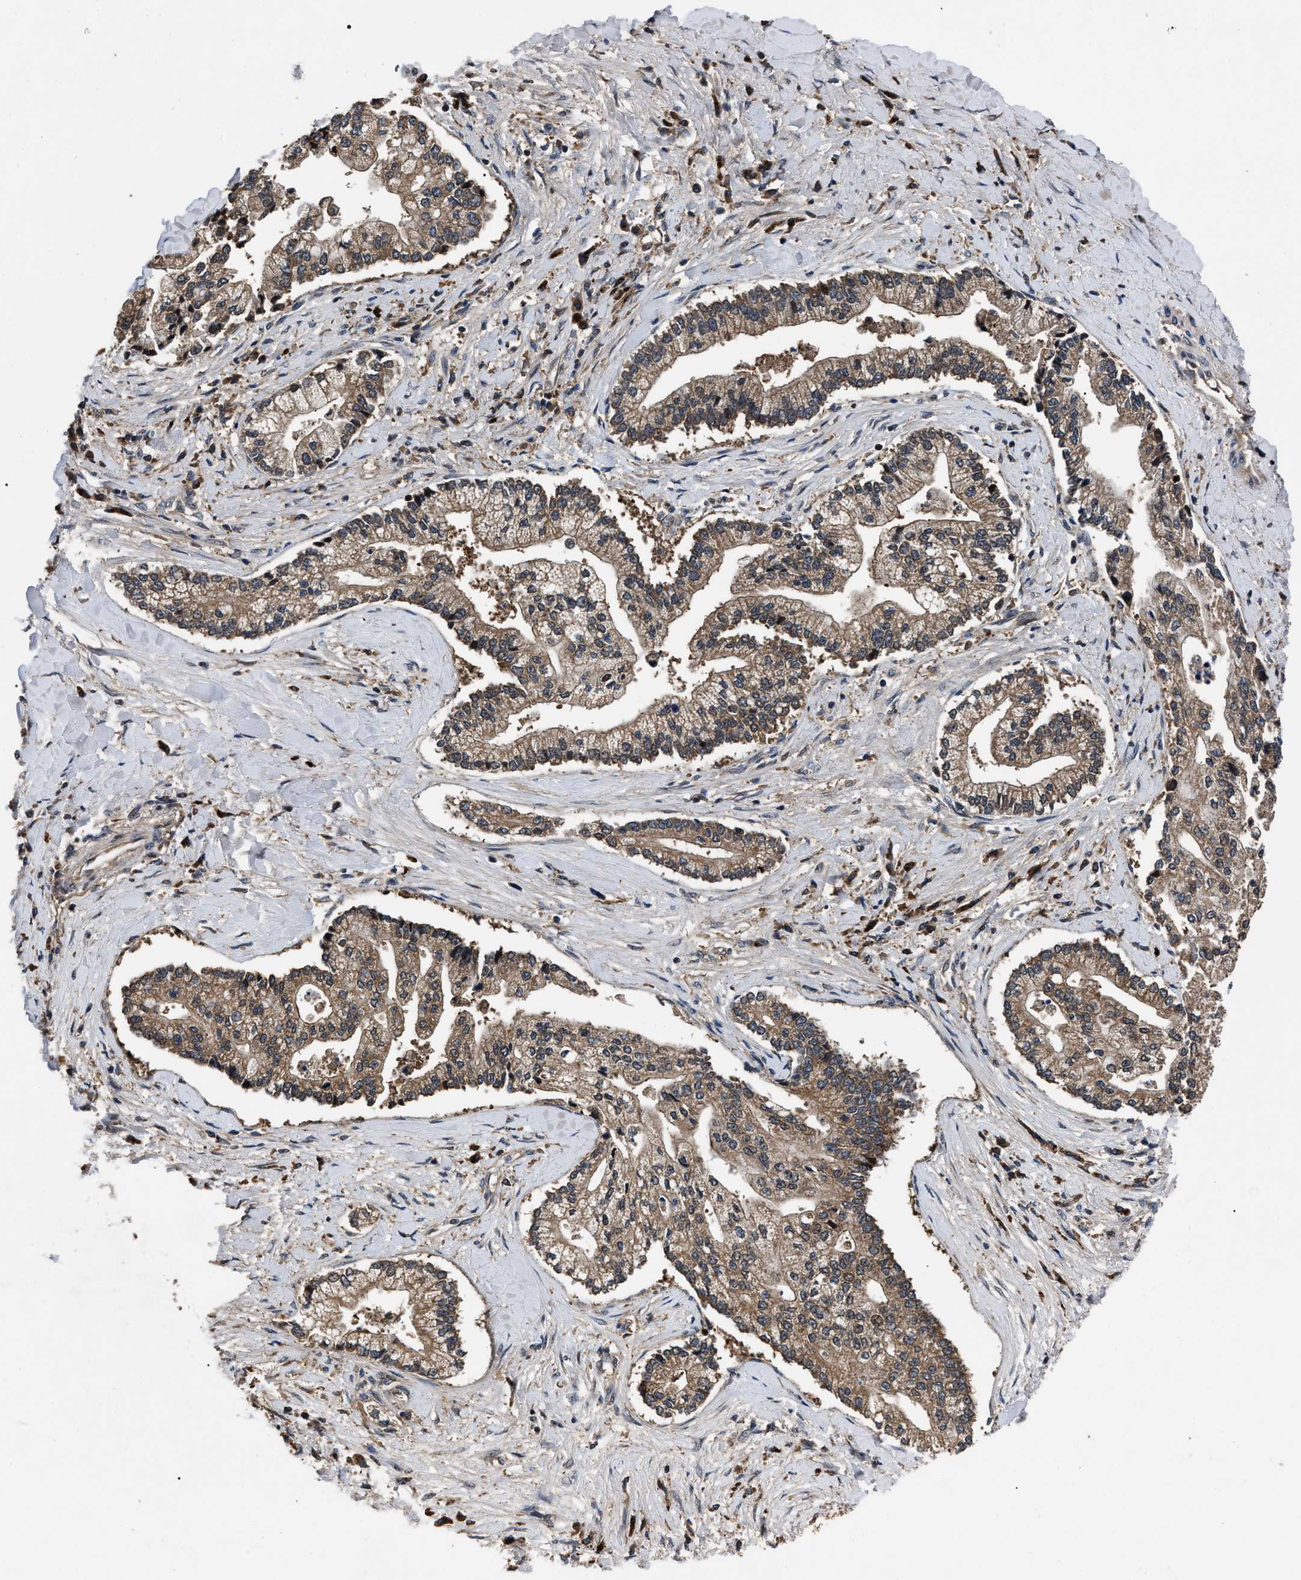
{"staining": {"intensity": "weak", "quantity": ">75%", "location": "cytoplasmic/membranous"}, "tissue": "liver cancer", "cell_type": "Tumor cells", "image_type": "cancer", "snomed": [{"axis": "morphology", "description": "Cholangiocarcinoma"}, {"axis": "topography", "description": "Liver"}], "caption": "Weak cytoplasmic/membranous protein staining is appreciated in about >75% of tumor cells in liver cancer.", "gene": "PPWD1", "patient": {"sex": "male", "age": 50}}